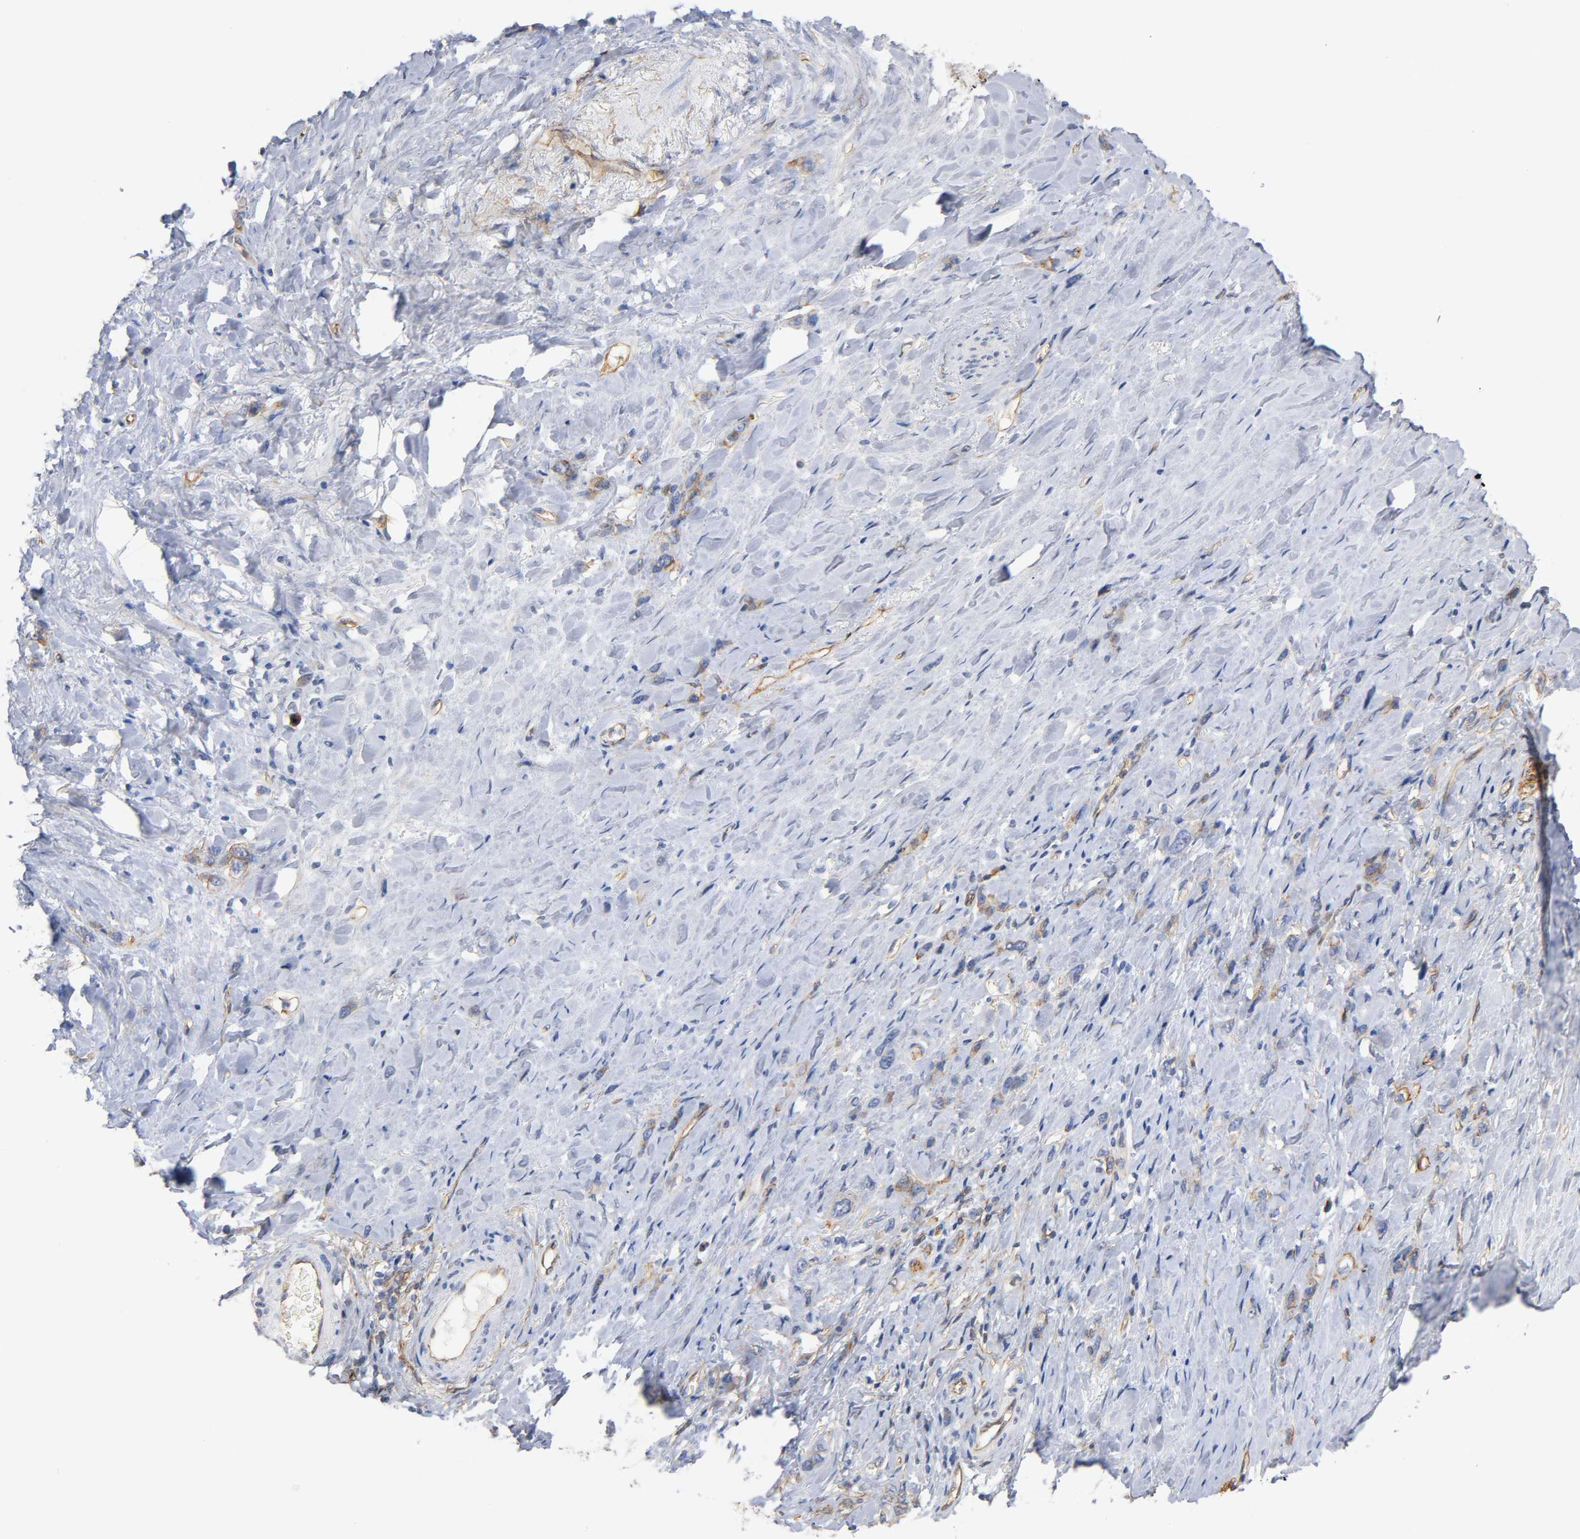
{"staining": {"intensity": "moderate", "quantity": ">75%", "location": "cytoplasmic/membranous"}, "tissue": "stomach cancer", "cell_type": "Tumor cells", "image_type": "cancer", "snomed": [{"axis": "morphology", "description": "Normal tissue, NOS"}, {"axis": "morphology", "description": "Adenocarcinoma, NOS"}, {"axis": "morphology", "description": "Adenocarcinoma, High grade"}, {"axis": "topography", "description": "Stomach, upper"}, {"axis": "topography", "description": "Stomach"}], "caption": "An IHC micrograph of neoplastic tissue is shown. Protein staining in brown shows moderate cytoplasmic/membranous positivity in stomach adenocarcinoma within tumor cells. The protein of interest is stained brown, and the nuclei are stained in blue (DAB (3,3'-diaminobenzidine) IHC with brightfield microscopy, high magnification).", "gene": "SPTAN1", "patient": {"sex": "female", "age": 65}}